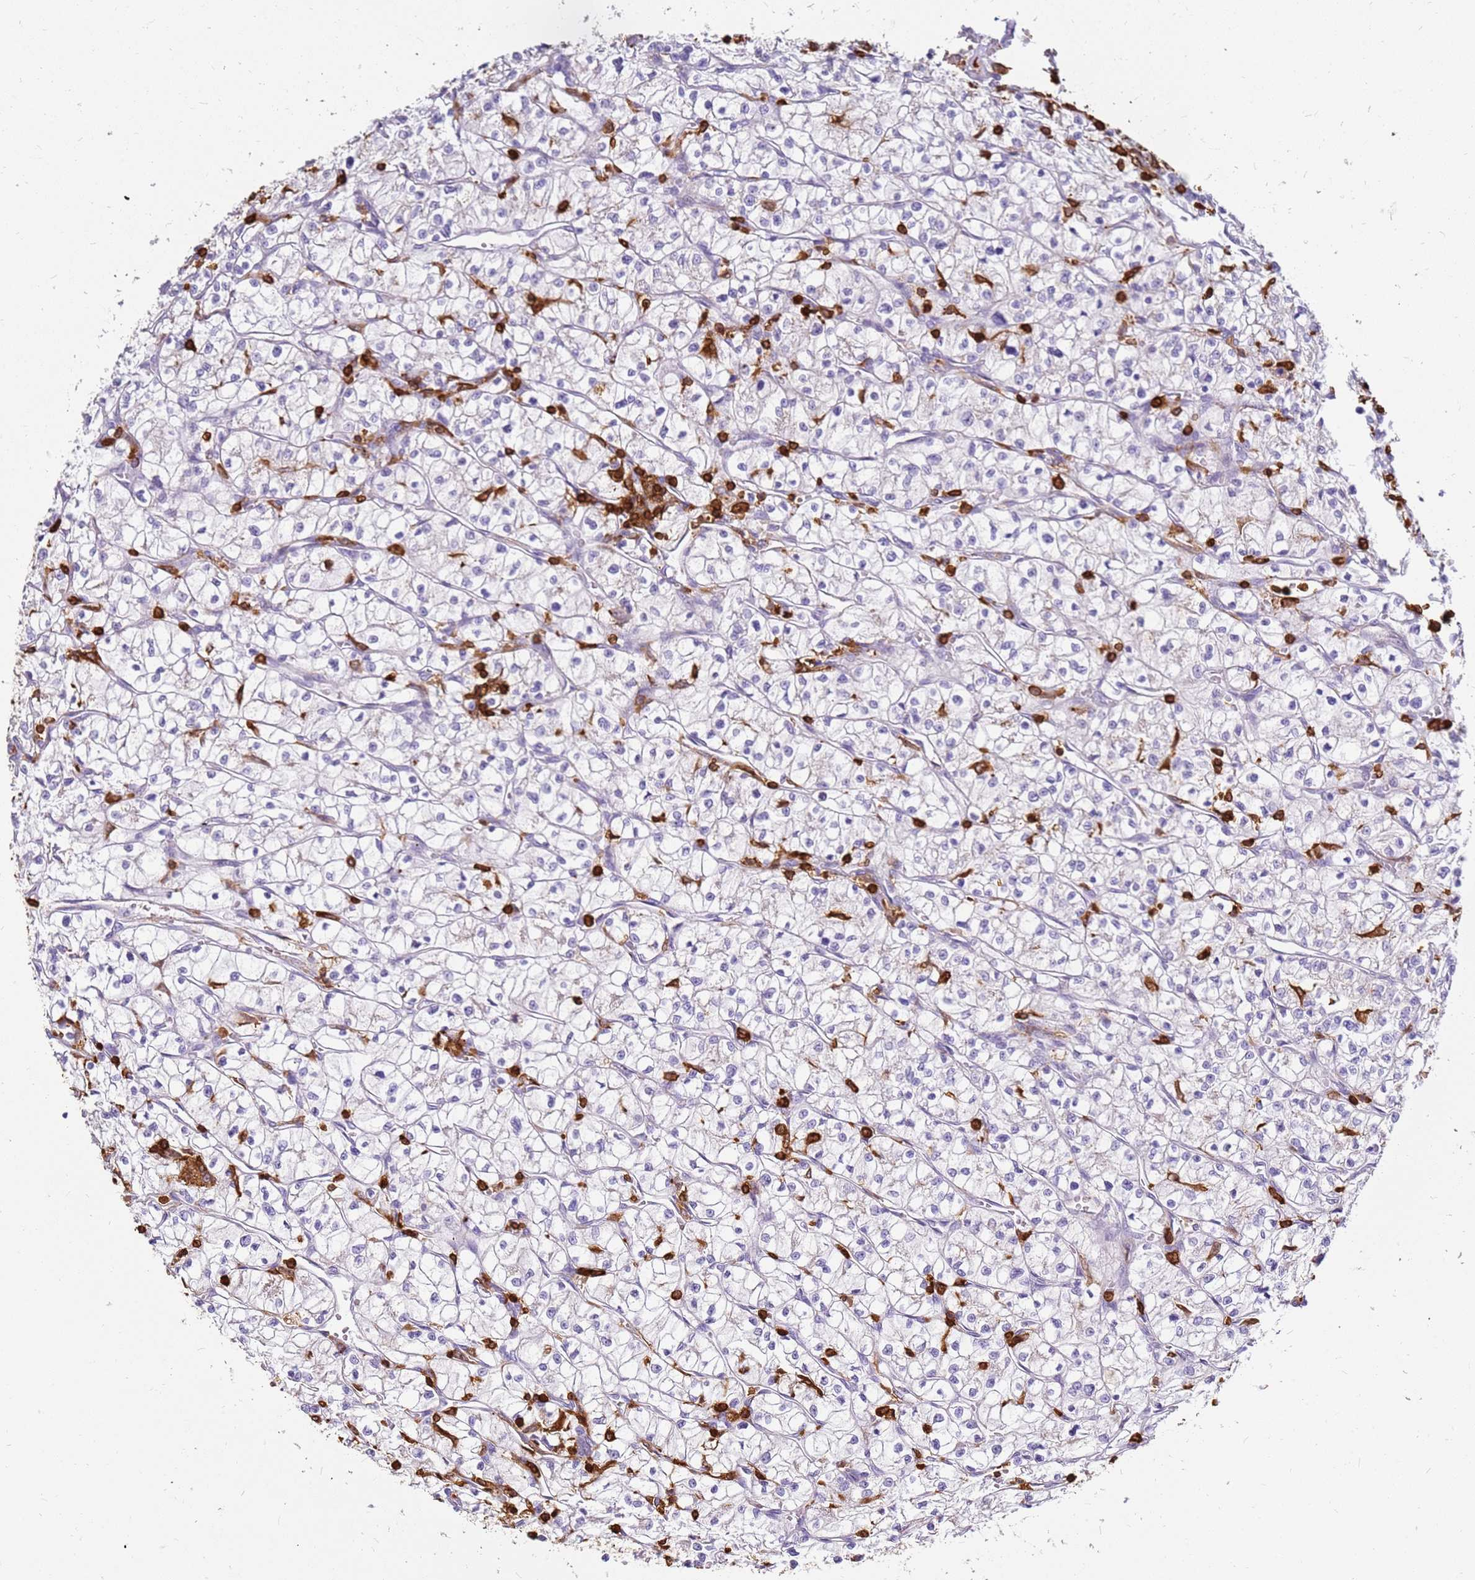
{"staining": {"intensity": "negative", "quantity": "none", "location": "none"}, "tissue": "renal cancer", "cell_type": "Tumor cells", "image_type": "cancer", "snomed": [{"axis": "morphology", "description": "Adenocarcinoma, NOS"}, {"axis": "topography", "description": "Kidney"}], "caption": "Immunohistochemistry (IHC) of renal cancer exhibits no expression in tumor cells. (Stains: DAB (3,3'-diaminobenzidine) IHC with hematoxylin counter stain, Microscopy: brightfield microscopy at high magnification).", "gene": "CORO1A", "patient": {"sex": "female", "age": 64}}